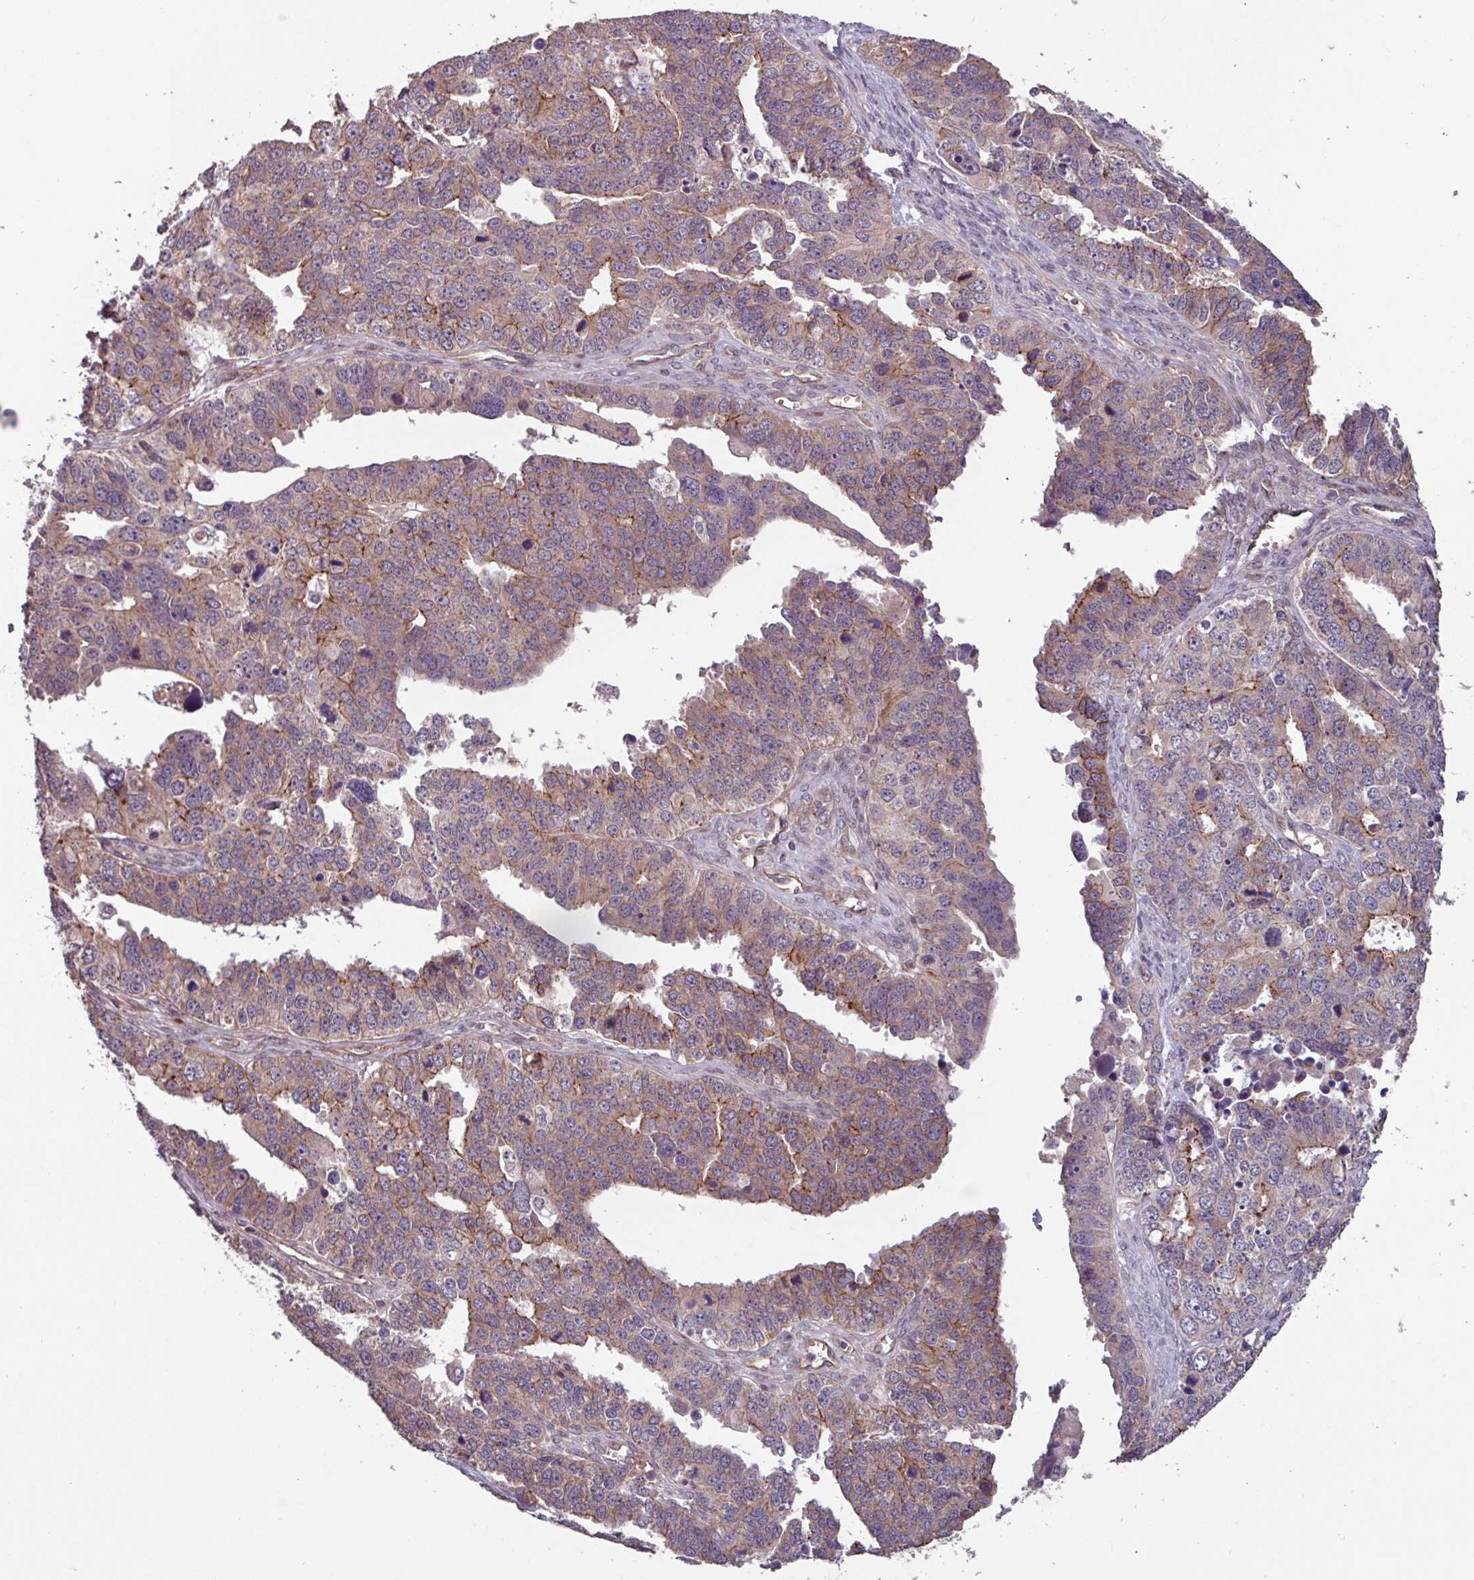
{"staining": {"intensity": "moderate", "quantity": "<25%", "location": "cytoplasmic/membranous"}, "tissue": "ovarian cancer", "cell_type": "Tumor cells", "image_type": "cancer", "snomed": [{"axis": "morphology", "description": "Cystadenocarcinoma, serous, NOS"}, {"axis": "topography", "description": "Ovary"}], "caption": "This histopathology image exhibits immunohistochemistry staining of ovarian cancer, with low moderate cytoplasmic/membranous expression in approximately <25% of tumor cells.", "gene": "TMEM88", "patient": {"sex": "female", "age": 76}}